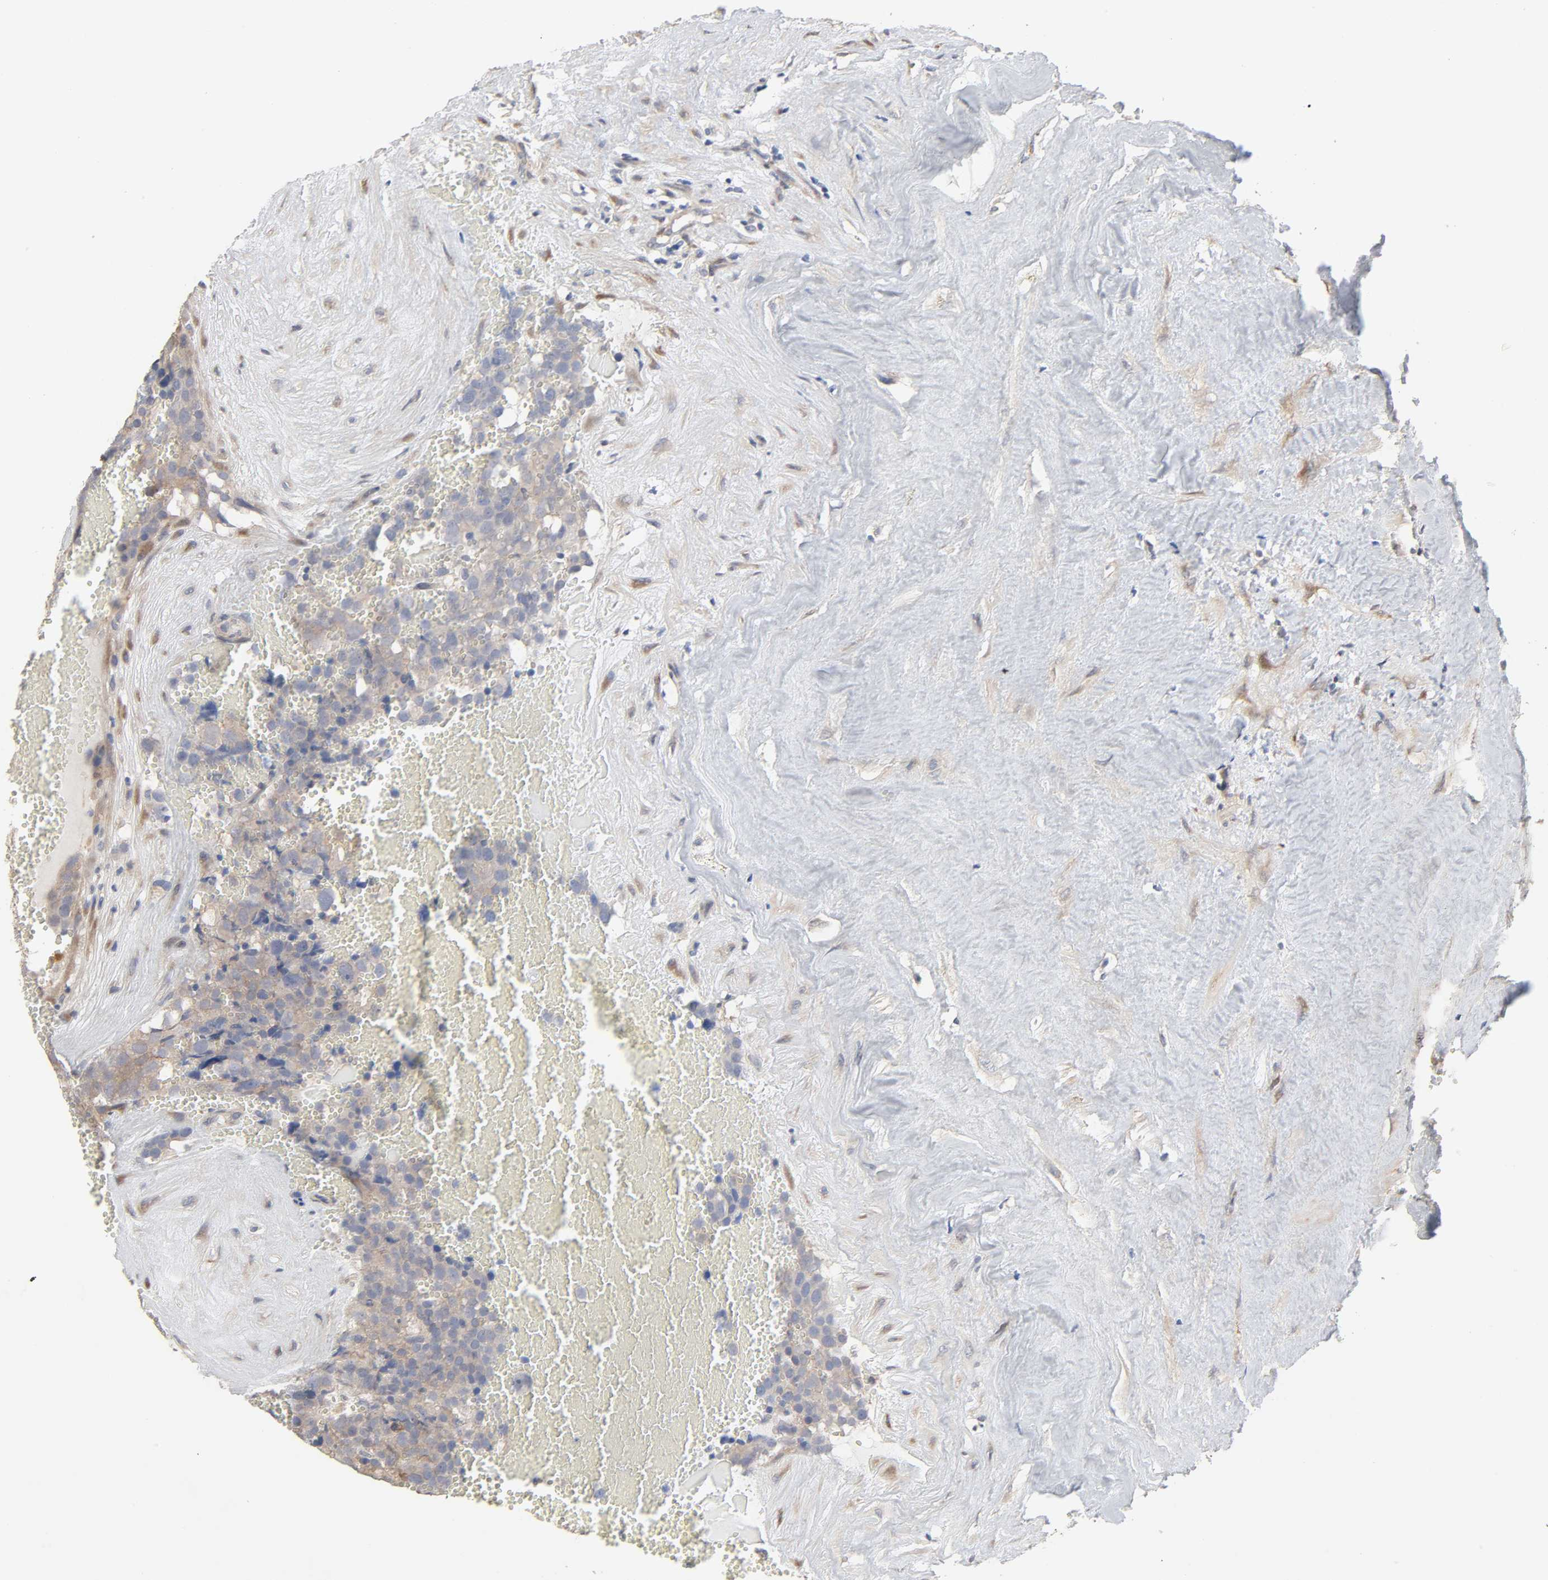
{"staining": {"intensity": "weak", "quantity": ">75%", "location": "cytoplasmic/membranous"}, "tissue": "testis cancer", "cell_type": "Tumor cells", "image_type": "cancer", "snomed": [{"axis": "morphology", "description": "Seminoma, NOS"}, {"axis": "topography", "description": "Testis"}], "caption": "The micrograph reveals a brown stain indicating the presence of a protein in the cytoplasmic/membranous of tumor cells in testis seminoma. (DAB = brown stain, brightfield microscopy at high magnification).", "gene": "NDRG2", "patient": {"sex": "male", "age": 71}}